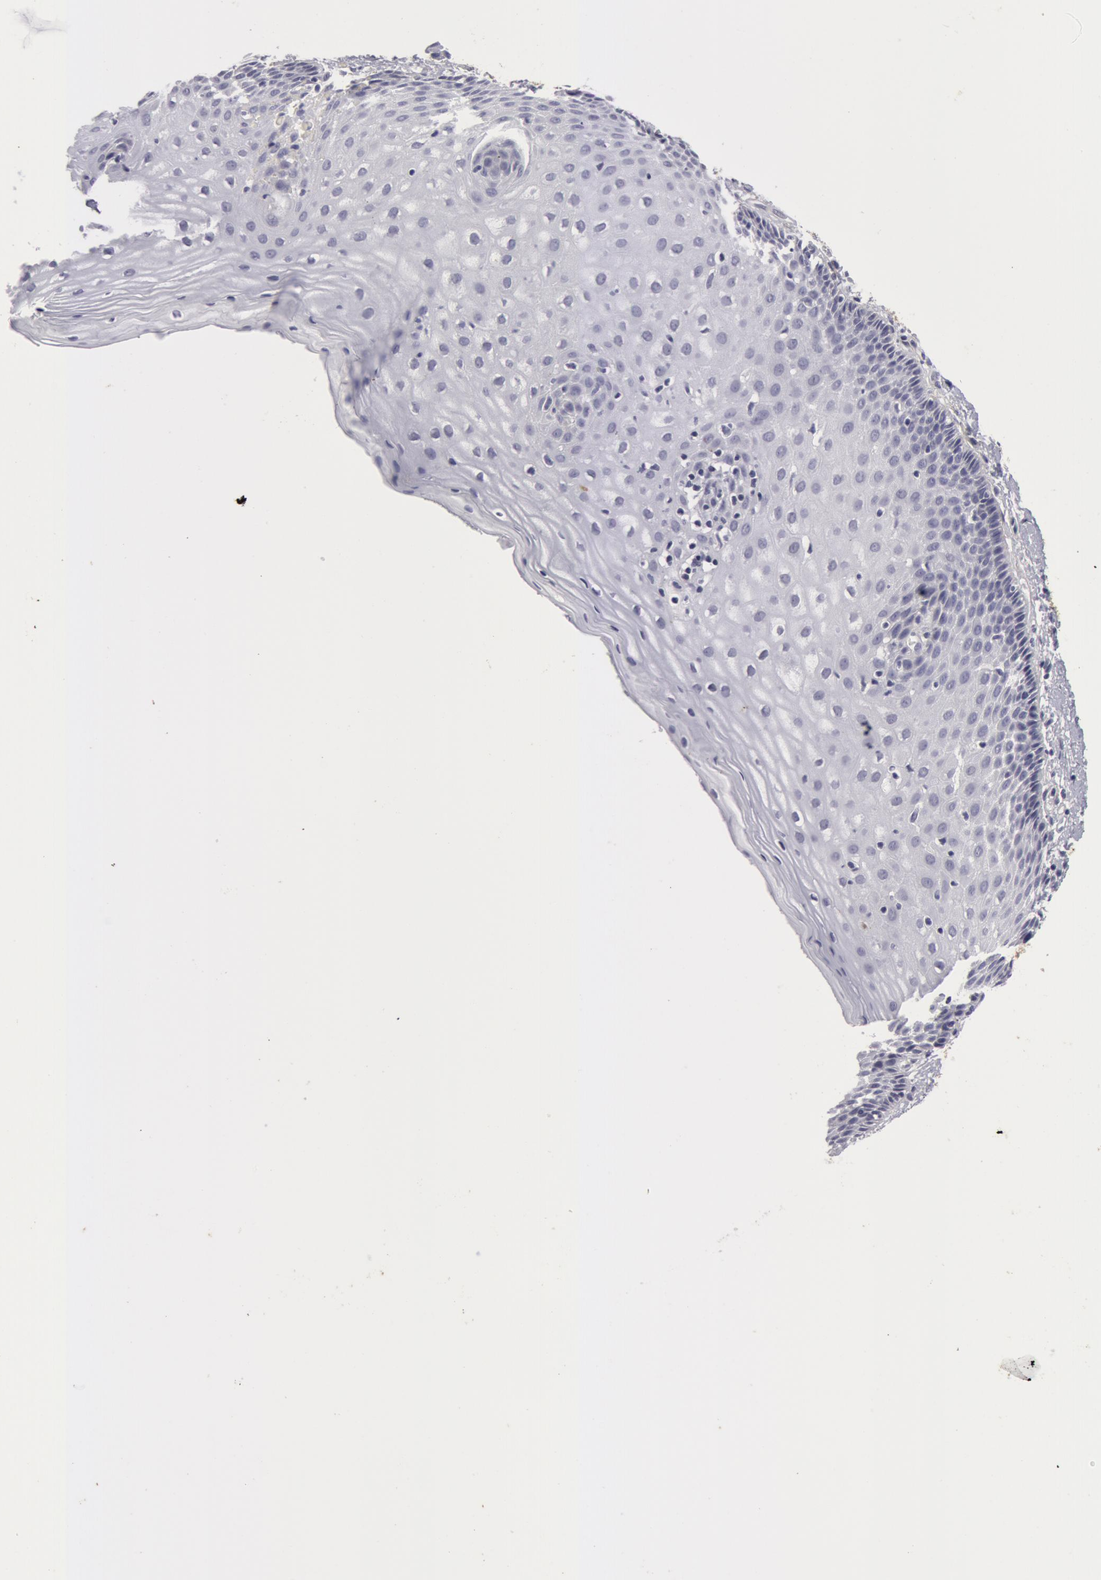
{"staining": {"intensity": "negative", "quantity": "none", "location": "none"}, "tissue": "cervix", "cell_type": "Glandular cells", "image_type": "normal", "snomed": [{"axis": "morphology", "description": "Normal tissue, NOS"}, {"axis": "topography", "description": "Cervix"}], "caption": "Micrograph shows no protein expression in glandular cells of benign cervix. (DAB IHC, high magnification).", "gene": "NLGN4X", "patient": {"sex": "female", "age": 53}}